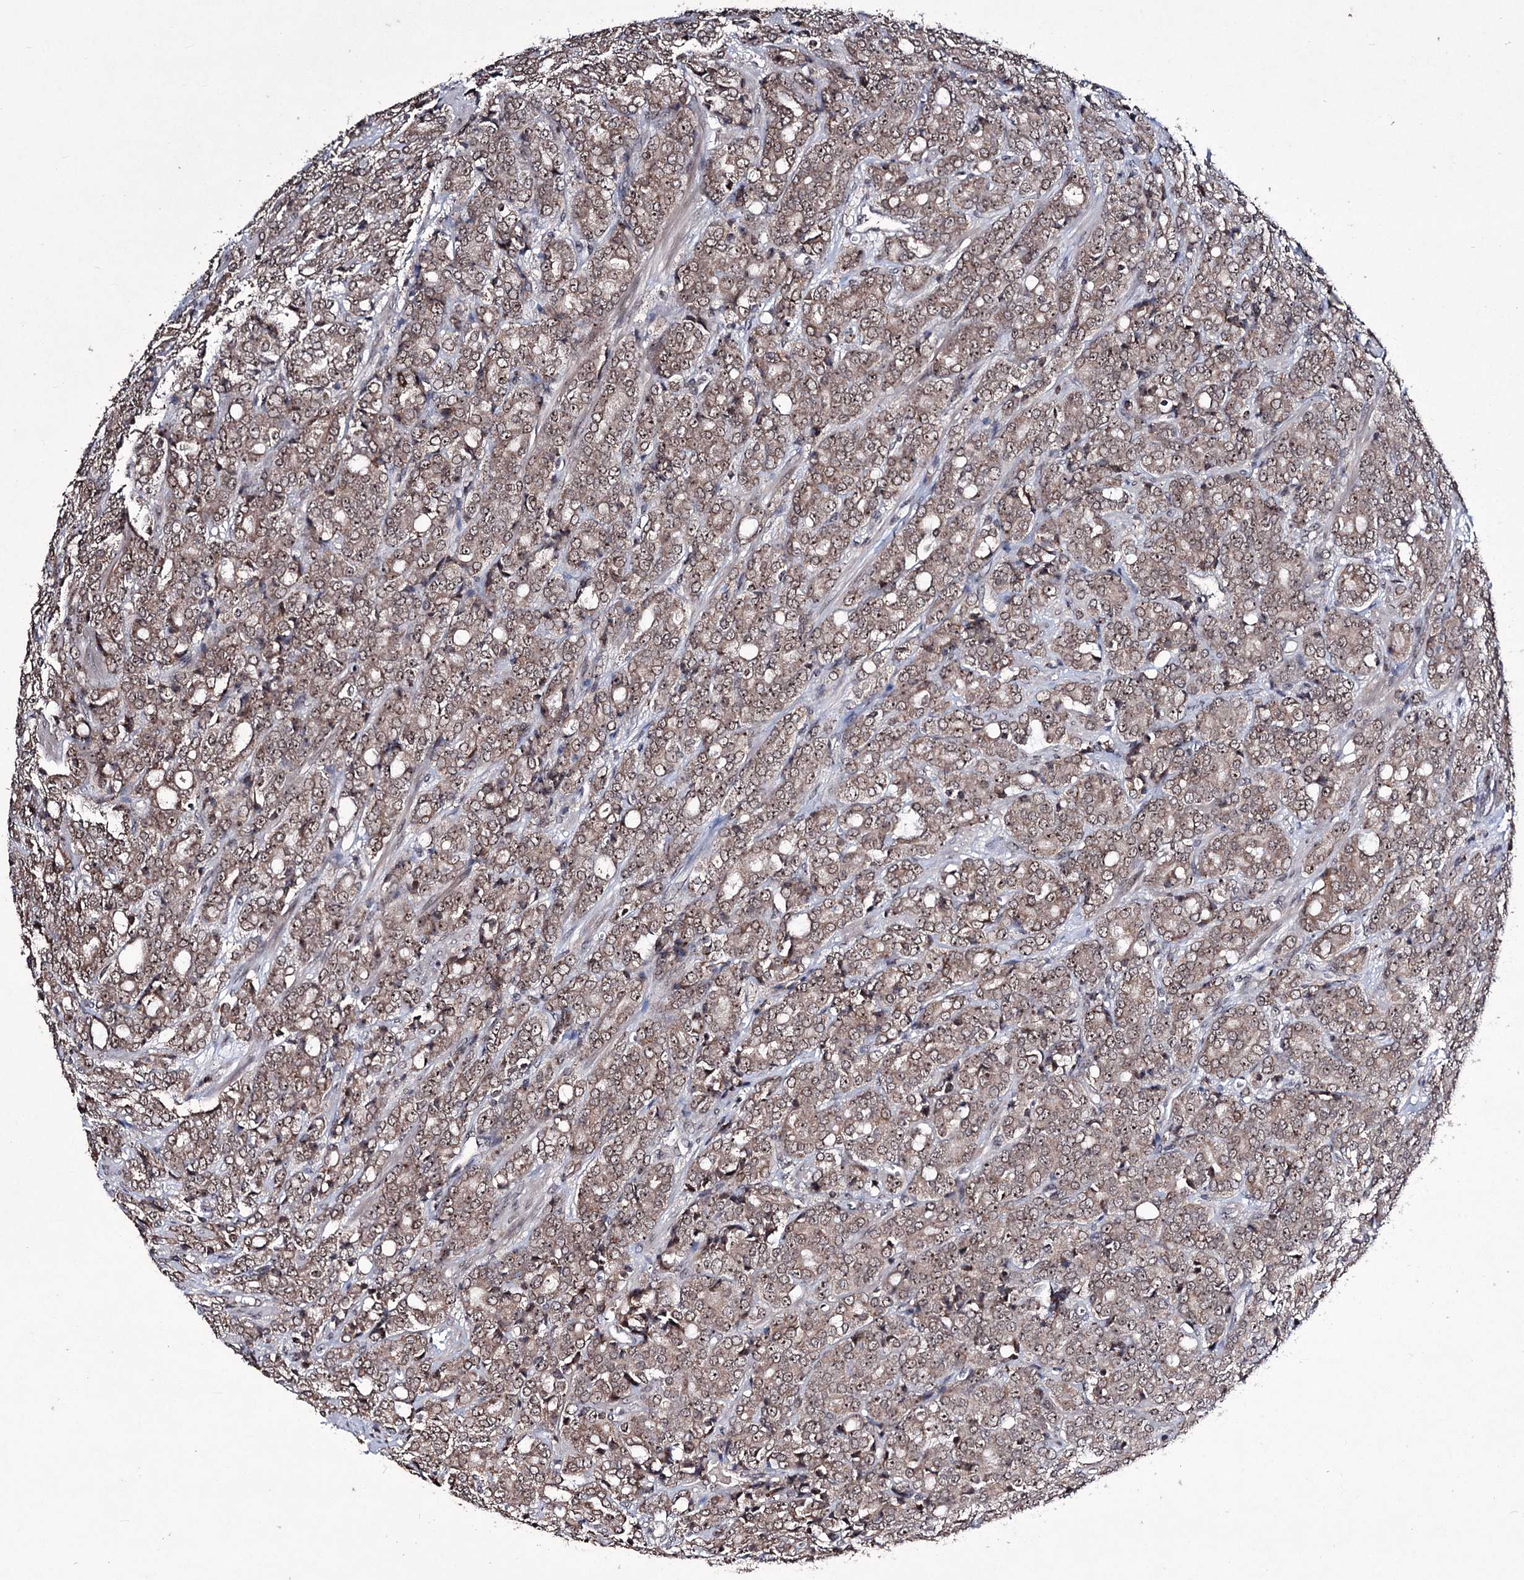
{"staining": {"intensity": "weak", "quantity": ">75%", "location": "cytoplasmic/membranous,nuclear"}, "tissue": "prostate cancer", "cell_type": "Tumor cells", "image_type": "cancer", "snomed": [{"axis": "morphology", "description": "Adenocarcinoma, High grade"}, {"axis": "topography", "description": "Prostate"}], "caption": "The image reveals immunohistochemical staining of prostate cancer (high-grade adenocarcinoma). There is weak cytoplasmic/membranous and nuclear expression is seen in approximately >75% of tumor cells.", "gene": "VGLL4", "patient": {"sex": "male", "age": 62}}